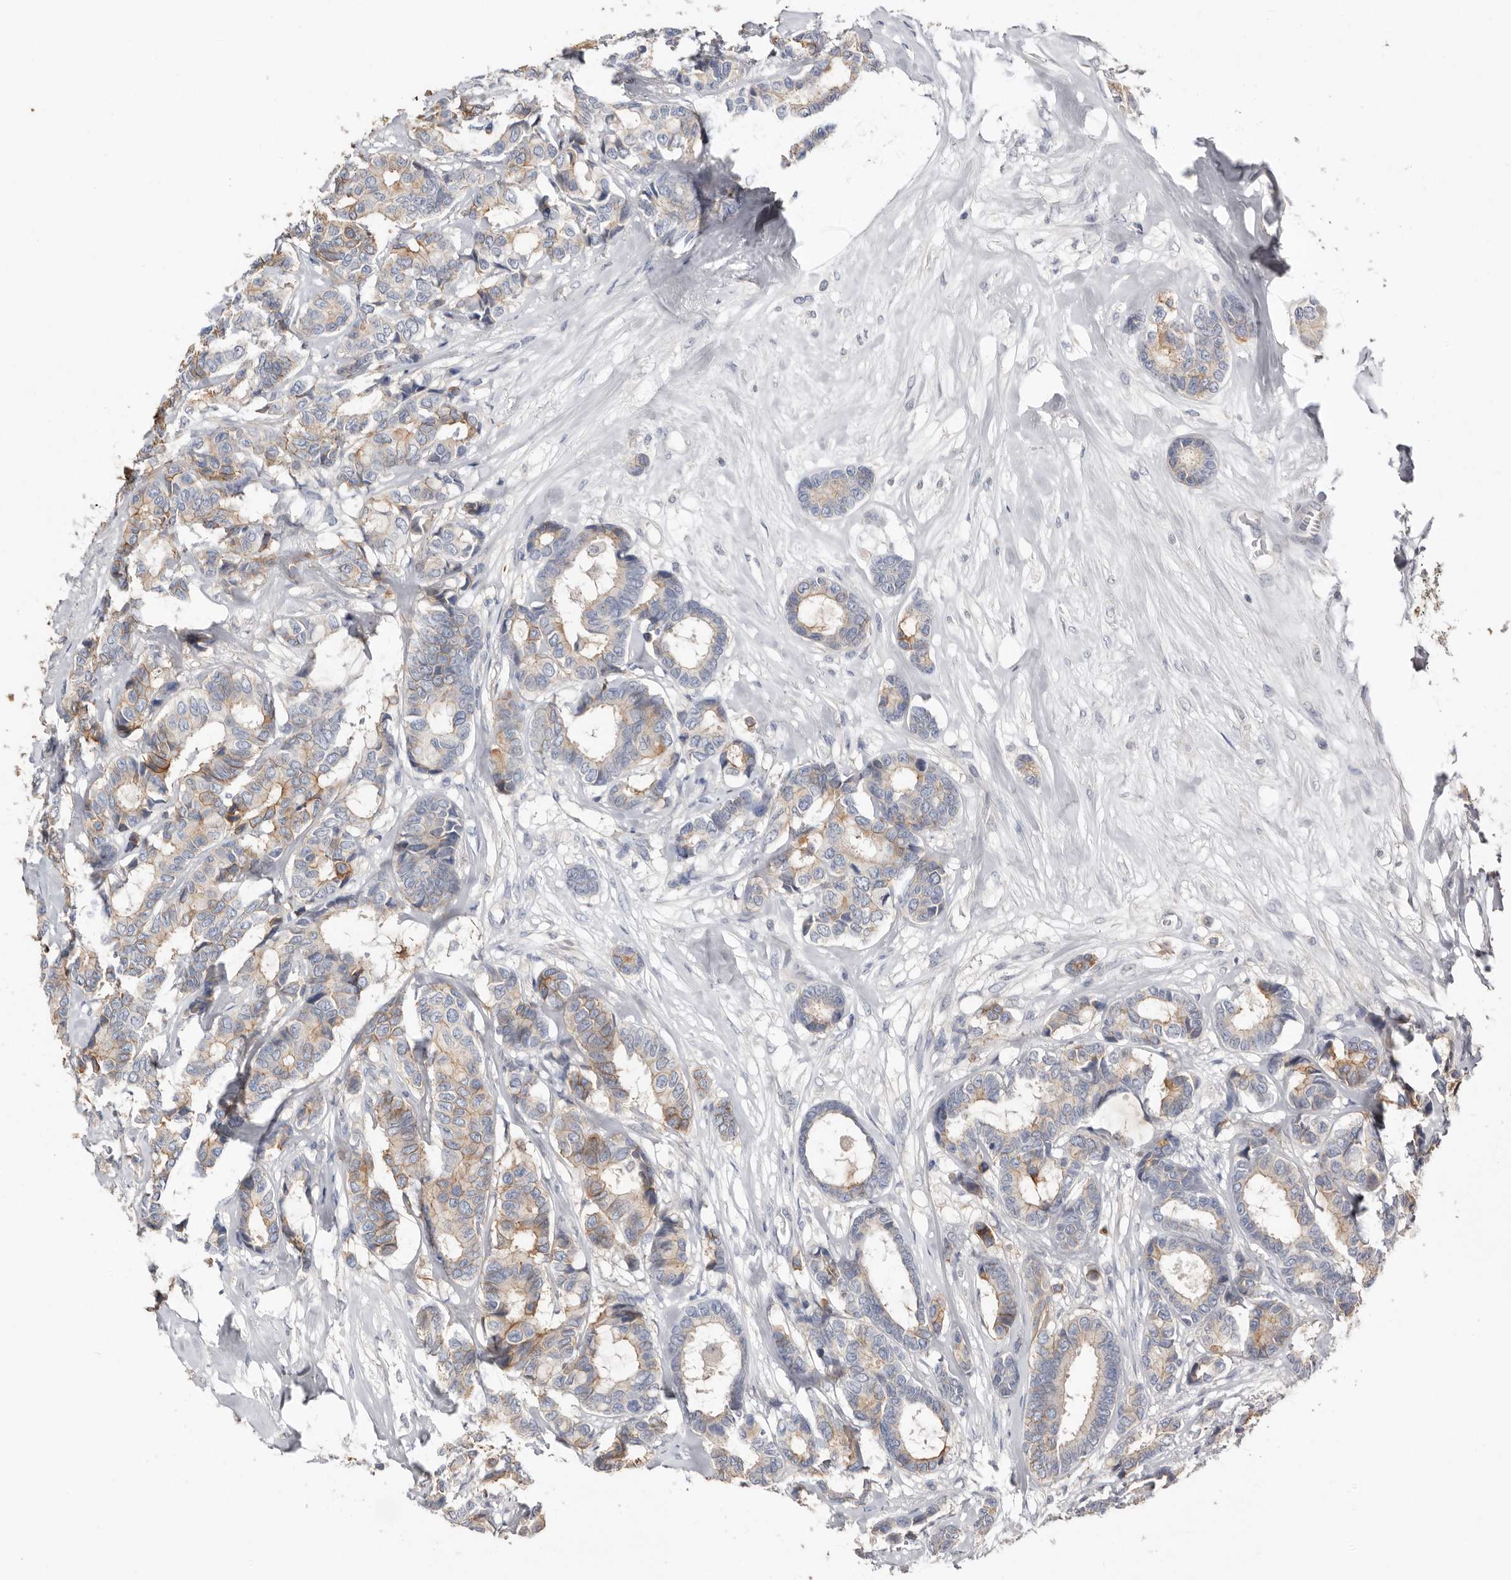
{"staining": {"intensity": "moderate", "quantity": "25%-75%", "location": "cytoplasmic/membranous"}, "tissue": "breast cancer", "cell_type": "Tumor cells", "image_type": "cancer", "snomed": [{"axis": "morphology", "description": "Duct carcinoma"}, {"axis": "topography", "description": "Breast"}], "caption": "This is an image of immunohistochemistry staining of breast cancer, which shows moderate positivity in the cytoplasmic/membranous of tumor cells.", "gene": "S100A14", "patient": {"sex": "female", "age": 87}}